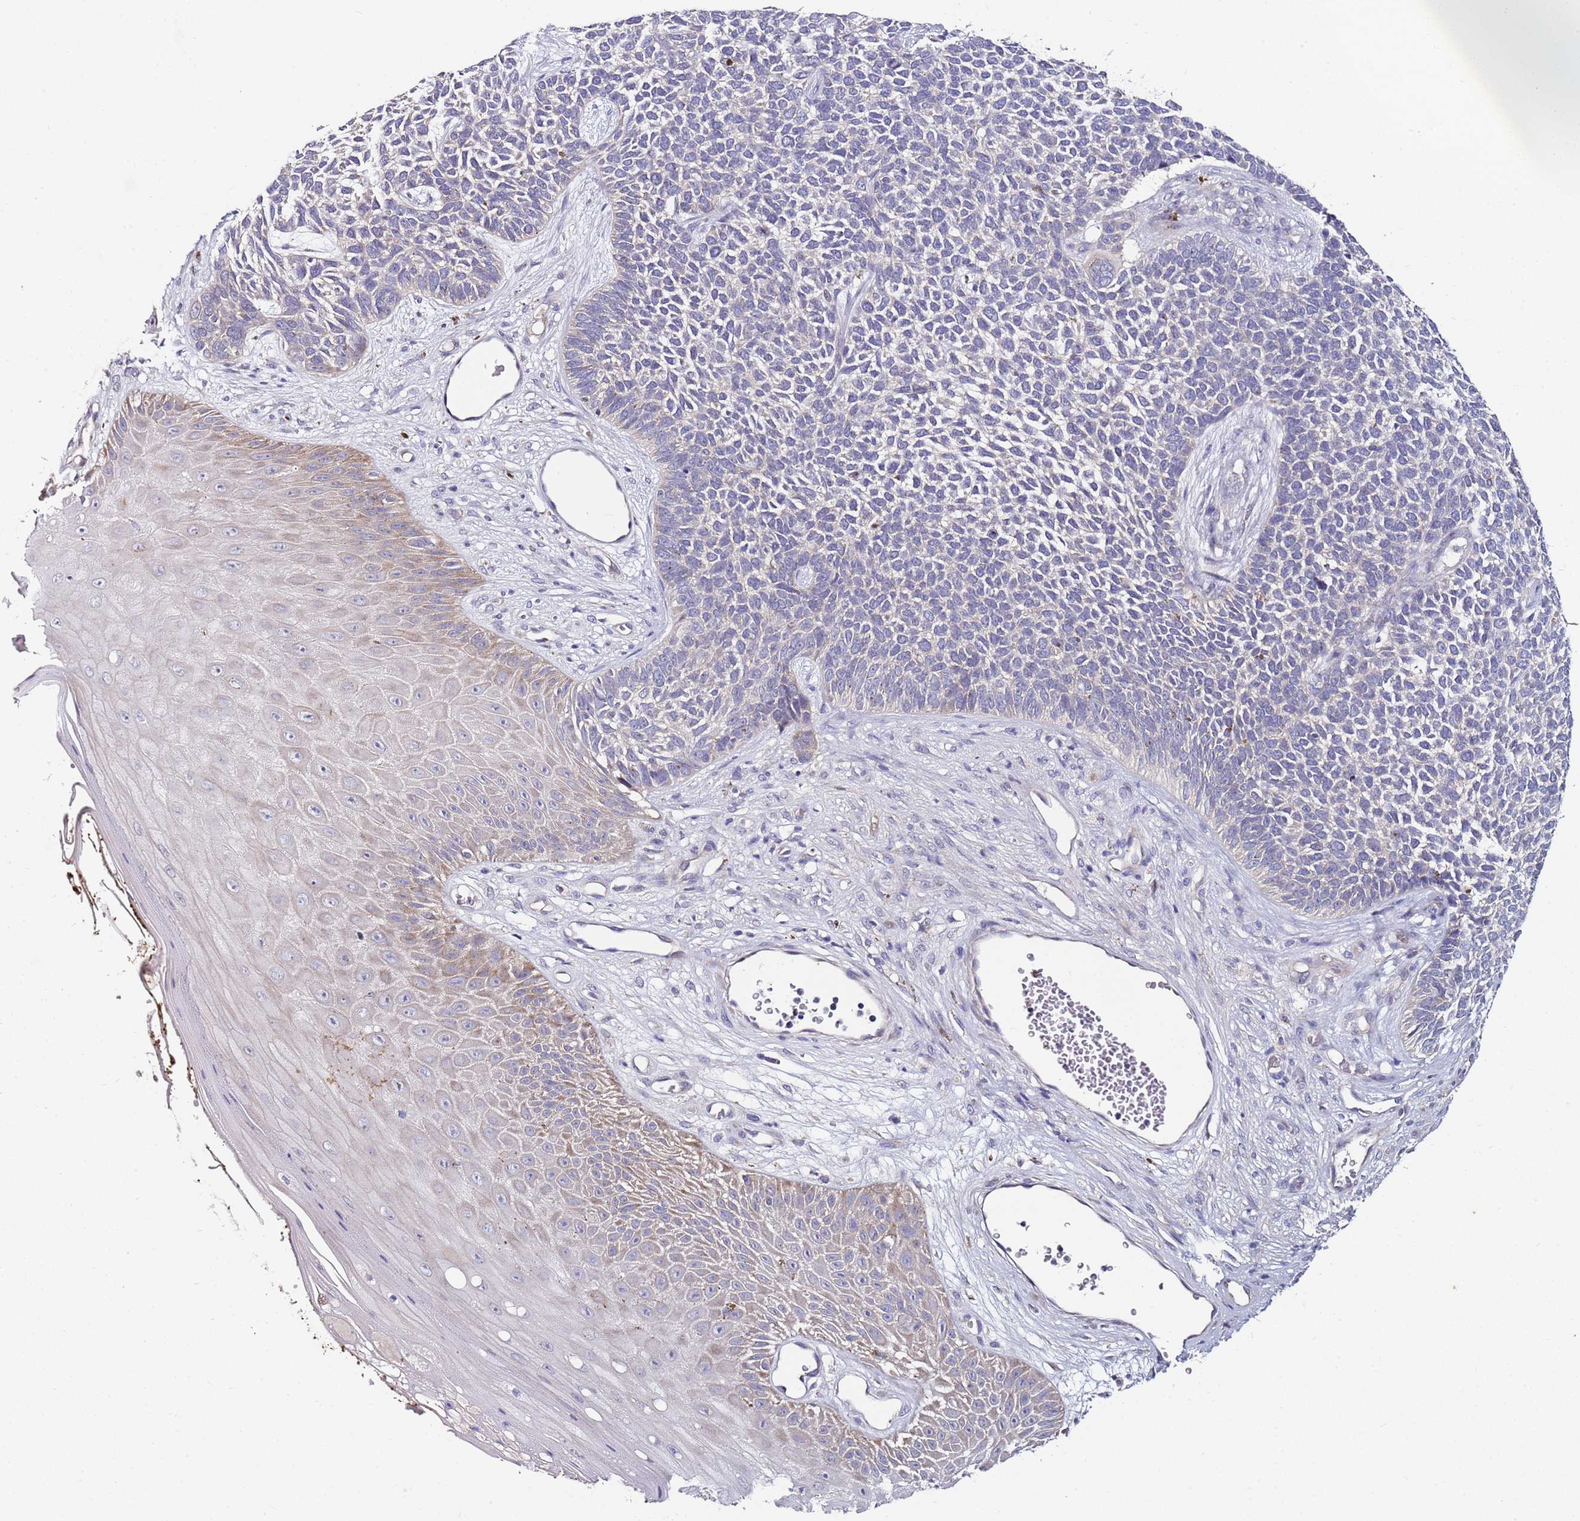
{"staining": {"intensity": "negative", "quantity": "none", "location": "none"}, "tissue": "skin cancer", "cell_type": "Tumor cells", "image_type": "cancer", "snomed": [{"axis": "morphology", "description": "Basal cell carcinoma"}, {"axis": "topography", "description": "Skin"}], "caption": "Basal cell carcinoma (skin) stained for a protein using immunohistochemistry (IHC) exhibits no positivity tumor cells.", "gene": "SRRM5", "patient": {"sex": "female", "age": 84}}